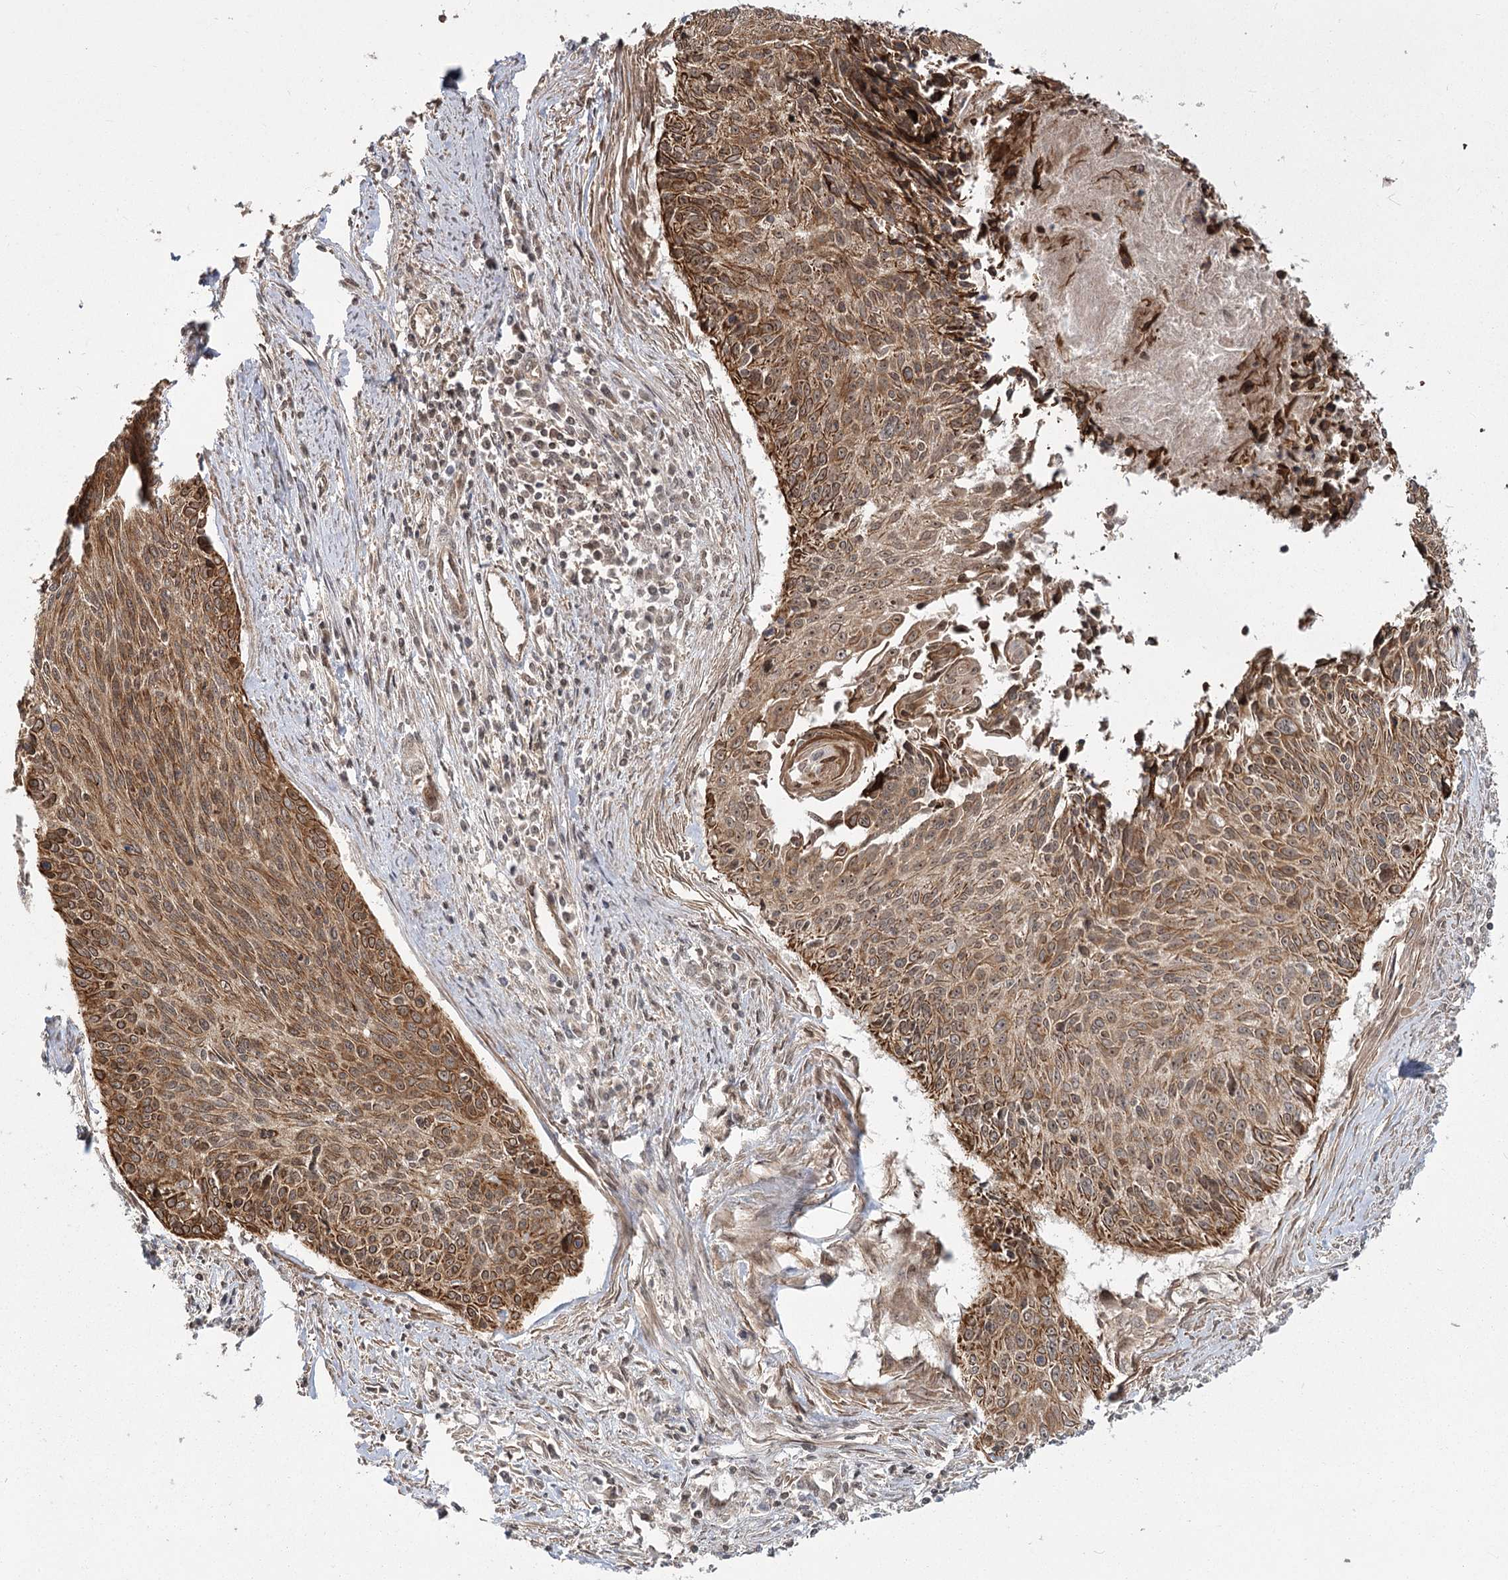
{"staining": {"intensity": "strong", "quantity": ">75%", "location": "cytoplasmic/membranous"}, "tissue": "cervical cancer", "cell_type": "Tumor cells", "image_type": "cancer", "snomed": [{"axis": "morphology", "description": "Squamous cell carcinoma, NOS"}, {"axis": "topography", "description": "Cervix"}], "caption": "Protein staining demonstrates strong cytoplasmic/membranous positivity in approximately >75% of tumor cells in cervical cancer (squamous cell carcinoma). The protein is stained brown, and the nuclei are stained in blue (DAB IHC with brightfield microscopy, high magnification).", "gene": "R3HDM2", "patient": {"sex": "female", "age": 55}}